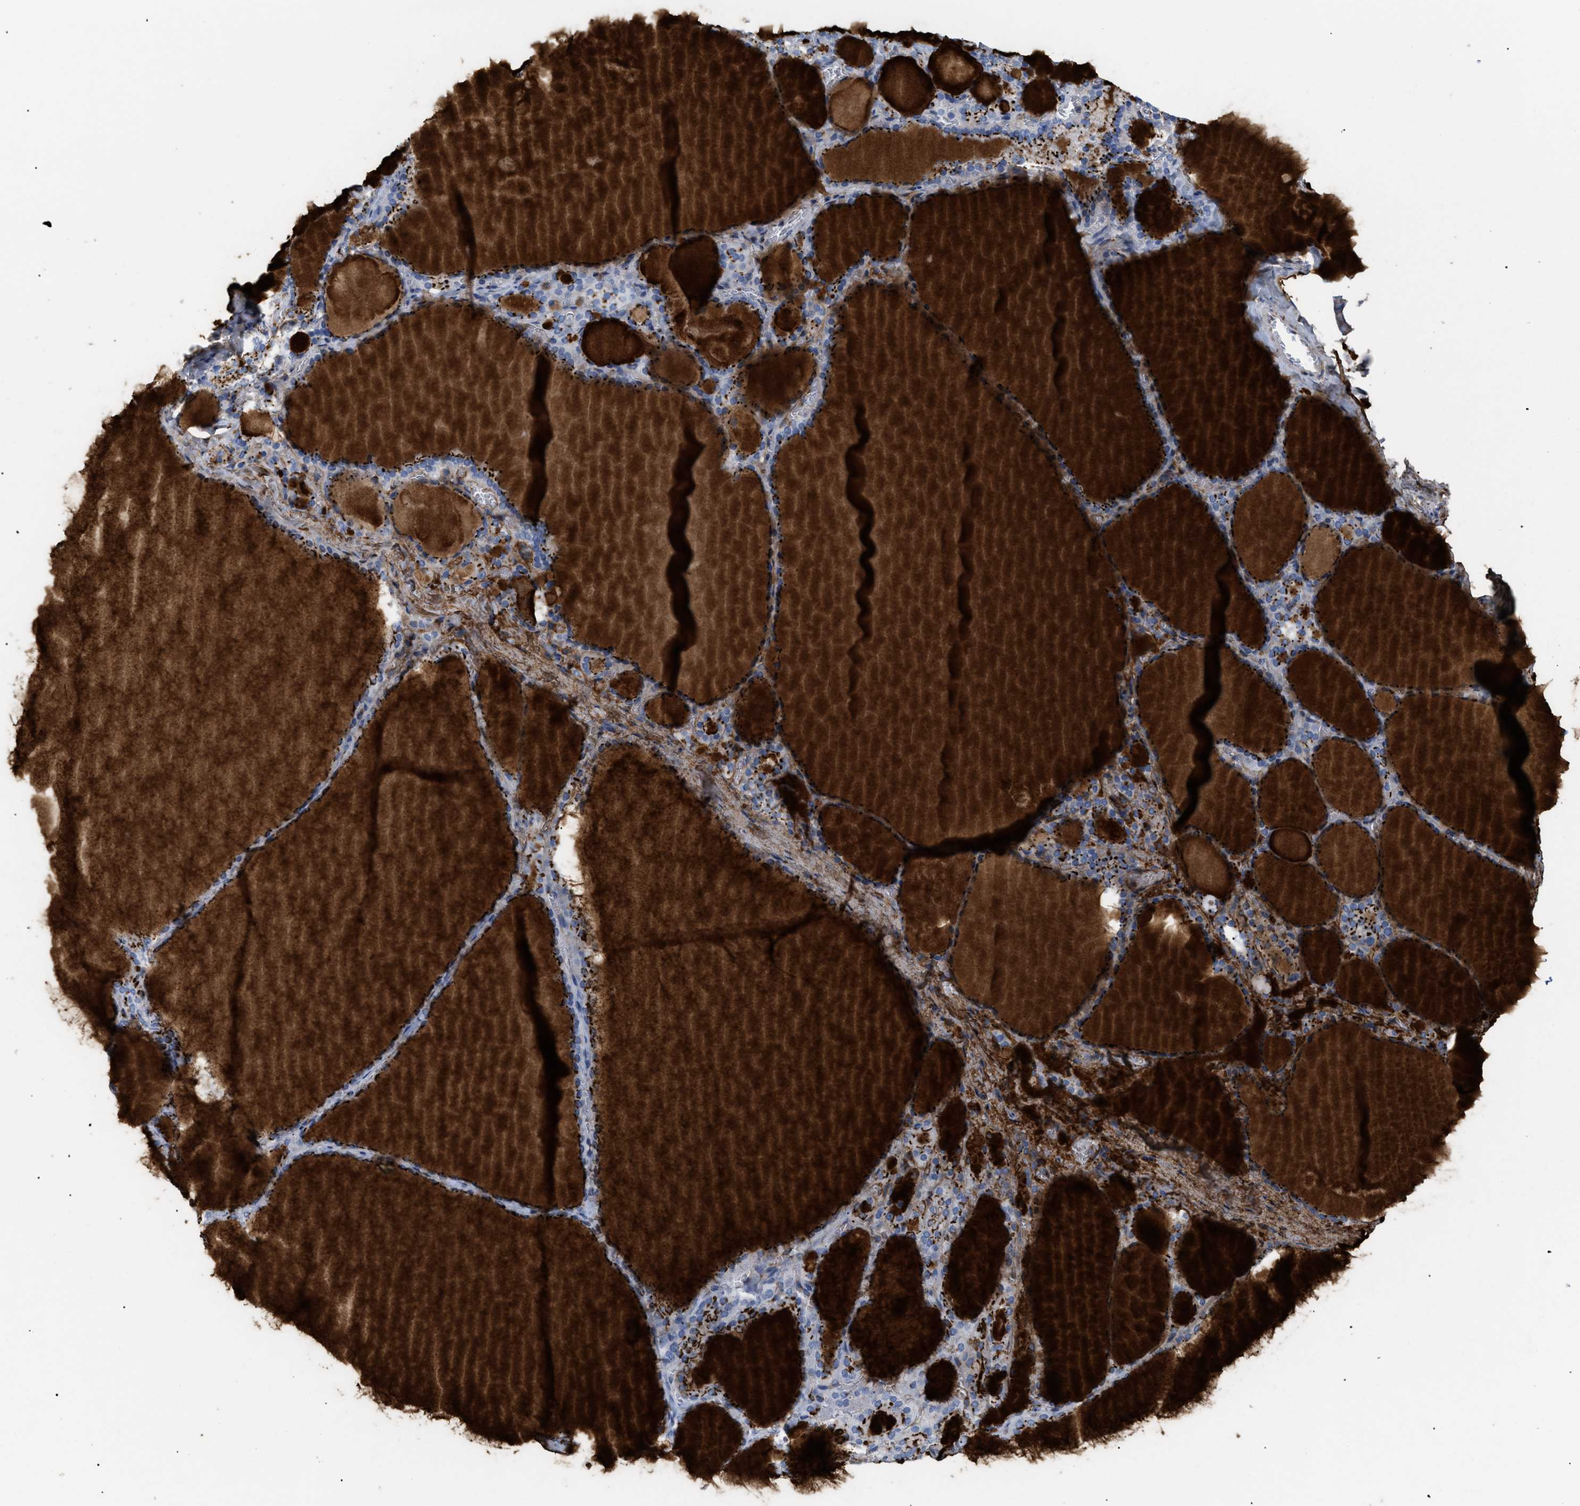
{"staining": {"intensity": "strong", "quantity": ">75%", "location": "cytoplasmic/membranous"}, "tissue": "thyroid gland", "cell_type": "Glandular cells", "image_type": "normal", "snomed": [{"axis": "morphology", "description": "Normal tissue, NOS"}, {"axis": "topography", "description": "Thyroid gland"}], "caption": "Strong cytoplasmic/membranous staining is present in about >75% of glandular cells in benign thyroid gland.", "gene": "TMEM17", "patient": {"sex": "male", "age": 56}}